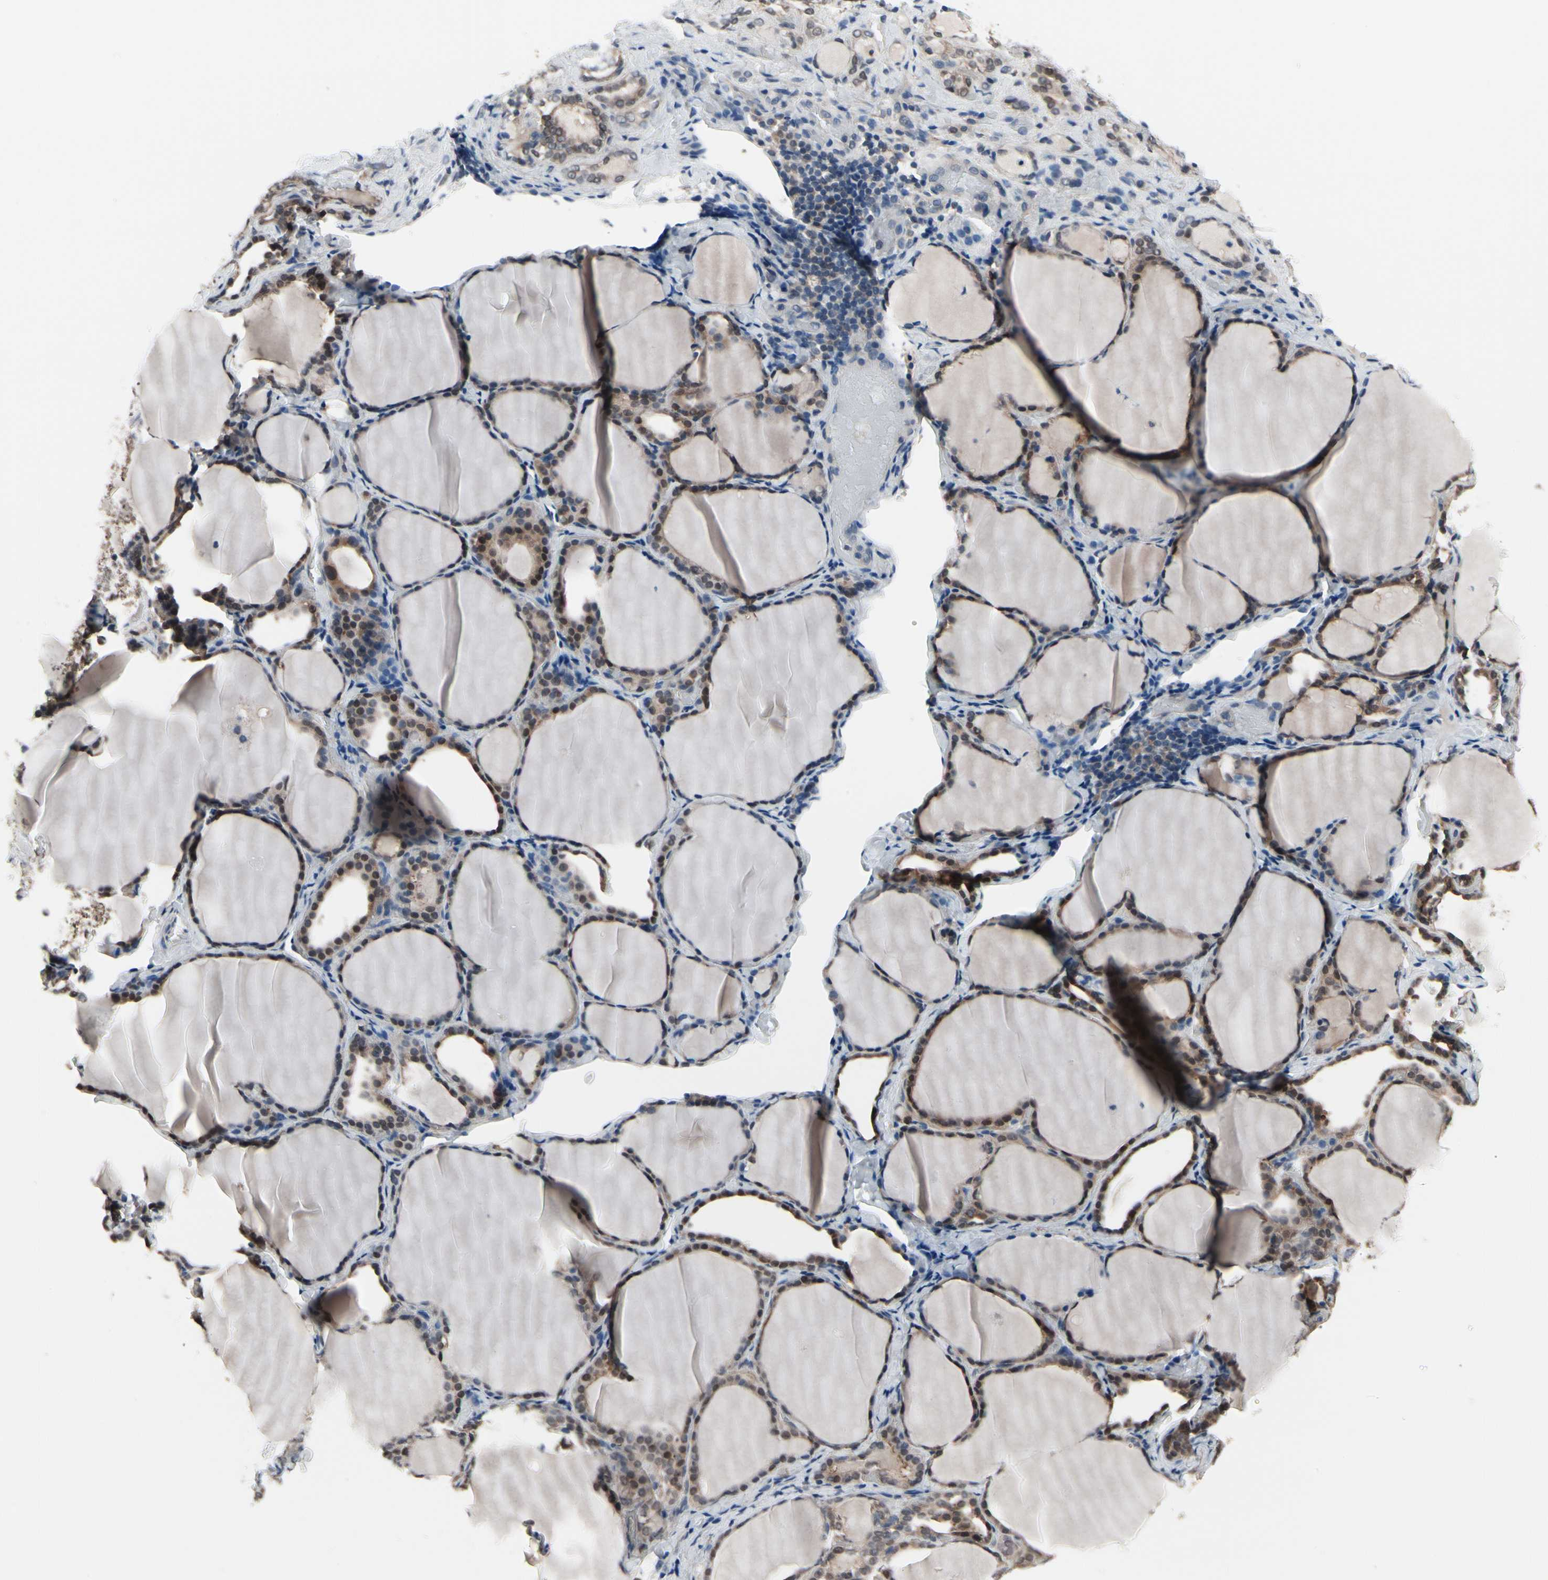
{"staining": {"intensity": "moderate", "quantity": ">75%", "location": "cytoplasmic/membranous,nuclear"}, "tissue": "thyroid gland", "cell_type": "Glandular cells", "image_type": "normal", "snomed": [{"axis": "morphology", "description": "Normal tissue, NOS"}, {"axis": "morphology", "description": "Papillary adenocarcinoma, NOS"}, {"axis": "topography", "description": "Thyroid gland"}], "caption": "IHC (DAB (3,3'-diaminobenzidine)) staining of unremarkable human thyroid gland displays moderate cytoplasmic/membranous,nuclear protein expression in about >75% of glandular cells. The staining was performed using DAB, with brown indicating positive protein expression. Nuclei are stained blue with hematoxylin.", "gene": "PRDX6", "patient": {"sex": "female", "age": 30}}